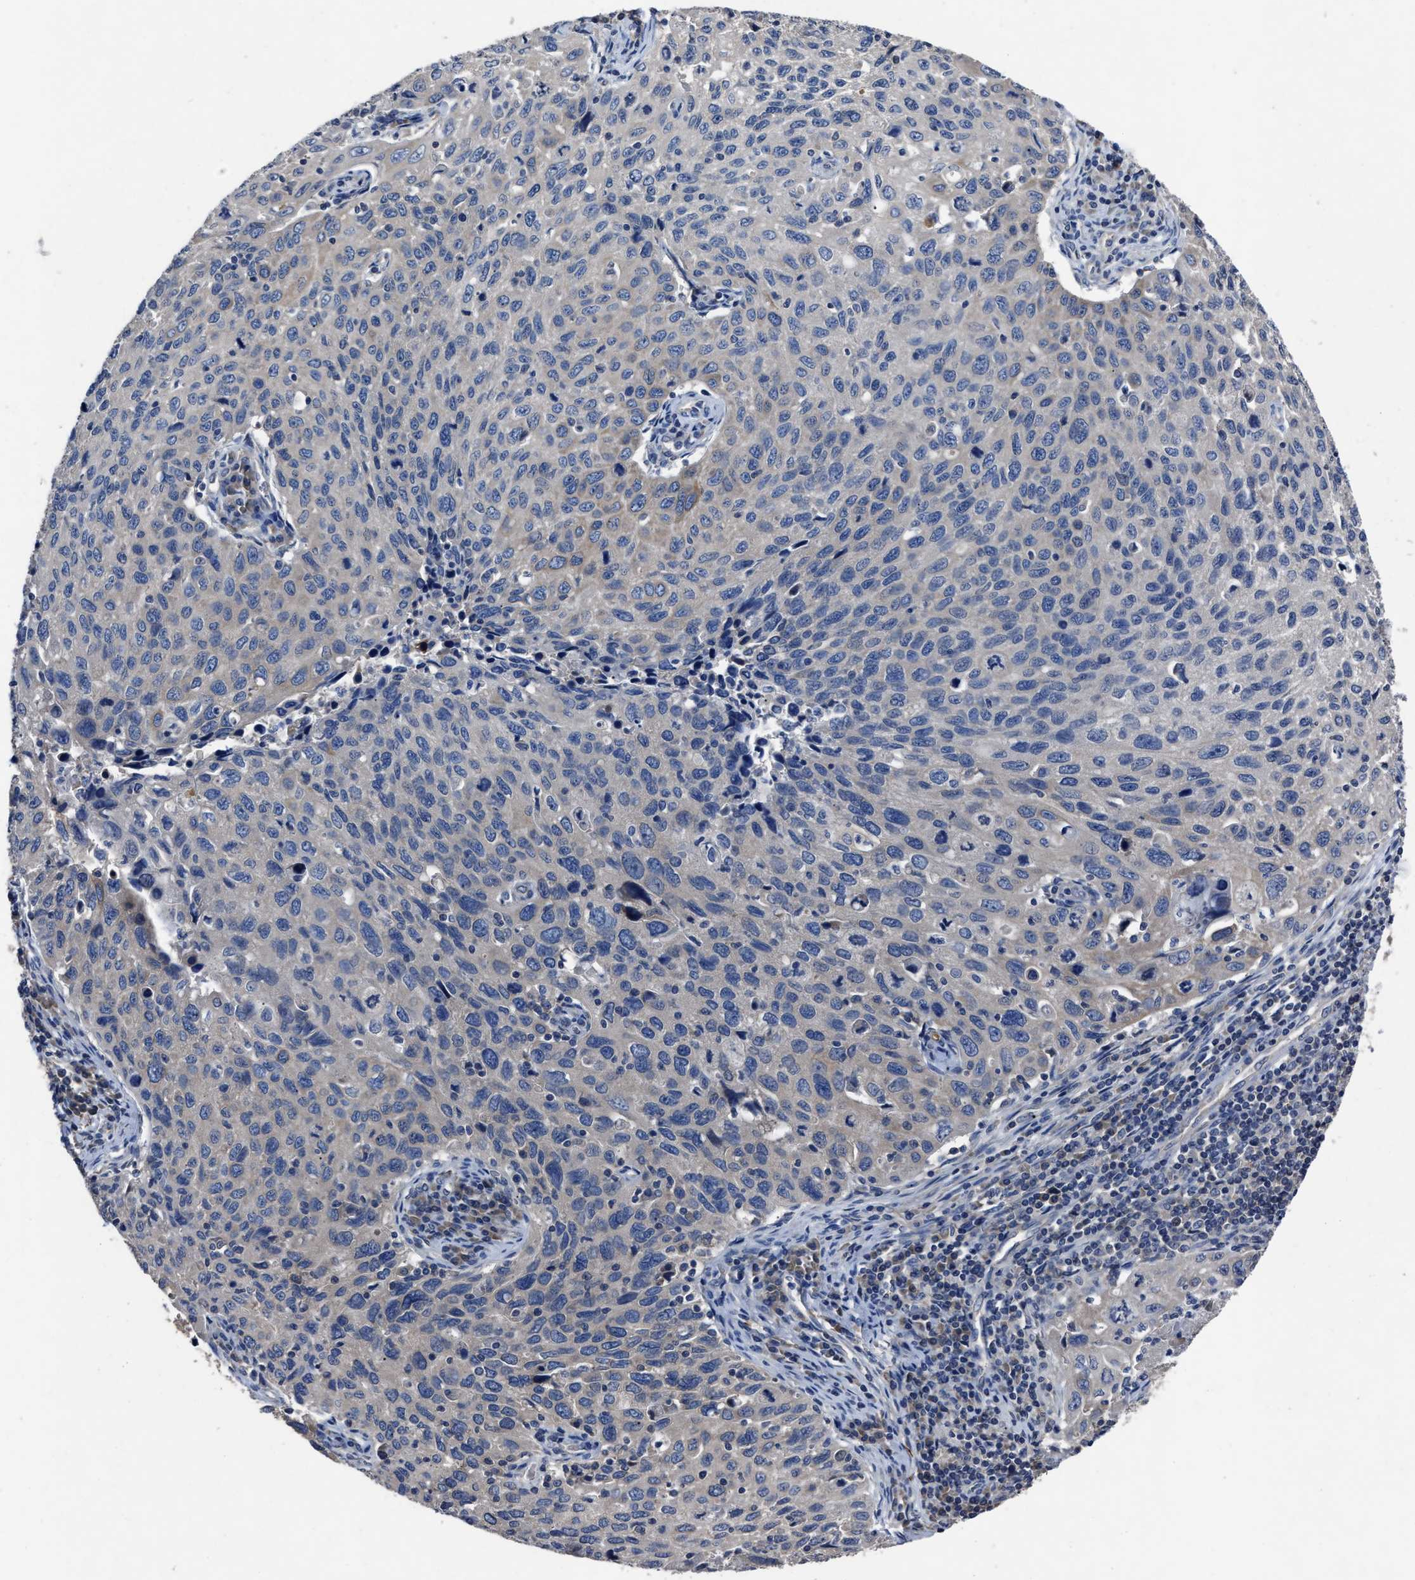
{"staining": {"intensity": "negative", "quantity": "none", "location": "none"}, "tissue": "cervical cancer", "cell_type": "Tumor cells", "image_type": "cancer", "snomed": [{"axis": "morphology", "description": "Squamous cell carcinoma, NOS"}, {"axis": "topography", "description": "Cervix"}], "caption": "There is no significant positivity in tumor cells of cervical cancer (squamous cell carcinoma).", "gene": "UPF1", "patient": {"sex": "female", "age": 53}}